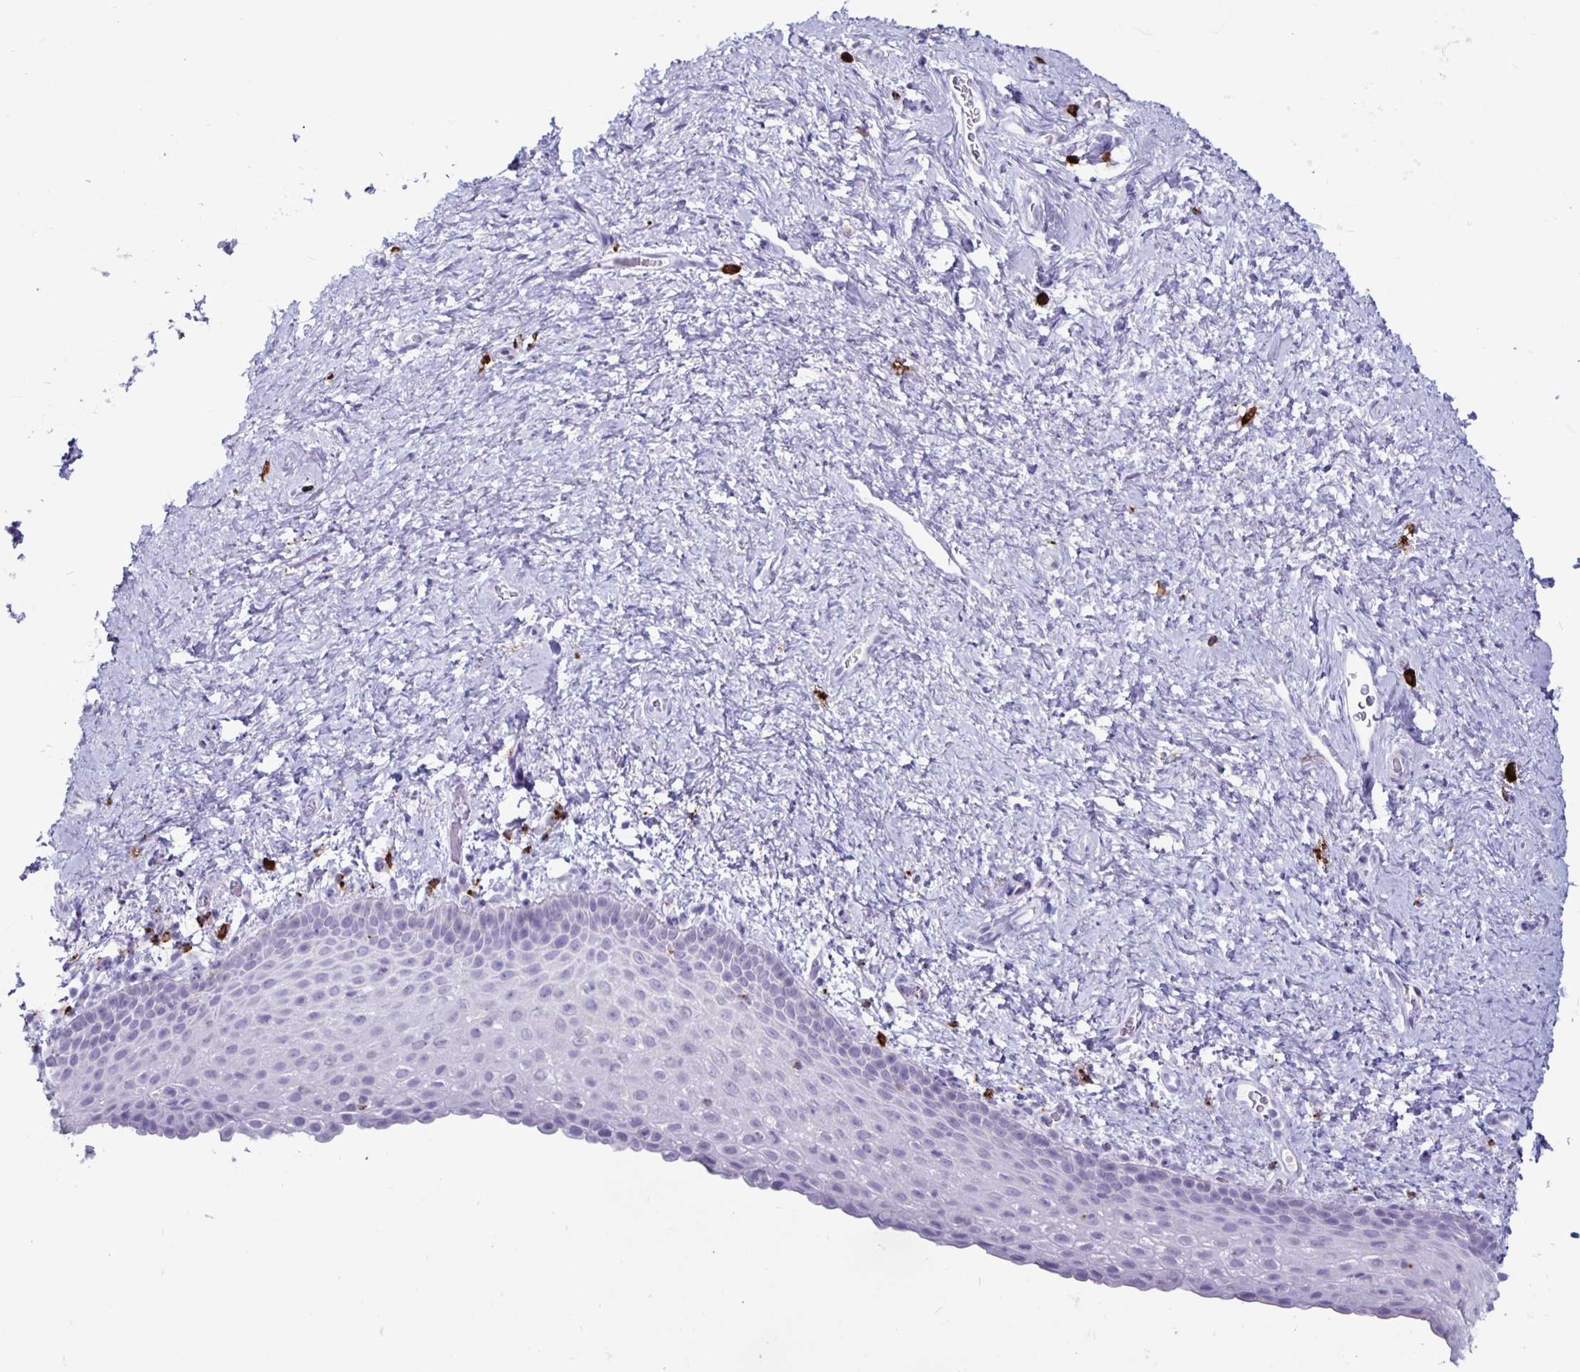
{"staining": {"intensity": "negative", "quantity": "none", "location": "none"}, "tissue": "vagina", "cell_type": "Squamous epithelial cells", "image_type": "normal", "snomed": [{"axis": "morphology", "description": "Normal tissue, NOS"}, {"axis": "topography", "description": "Vagina"}], "caption": "A photomicrograph of vagina stained for a protein reveals no brown staining in squamous epithelial cells.", "gene": "GZMK", "patient": {"sex": "female", "age": 61}}